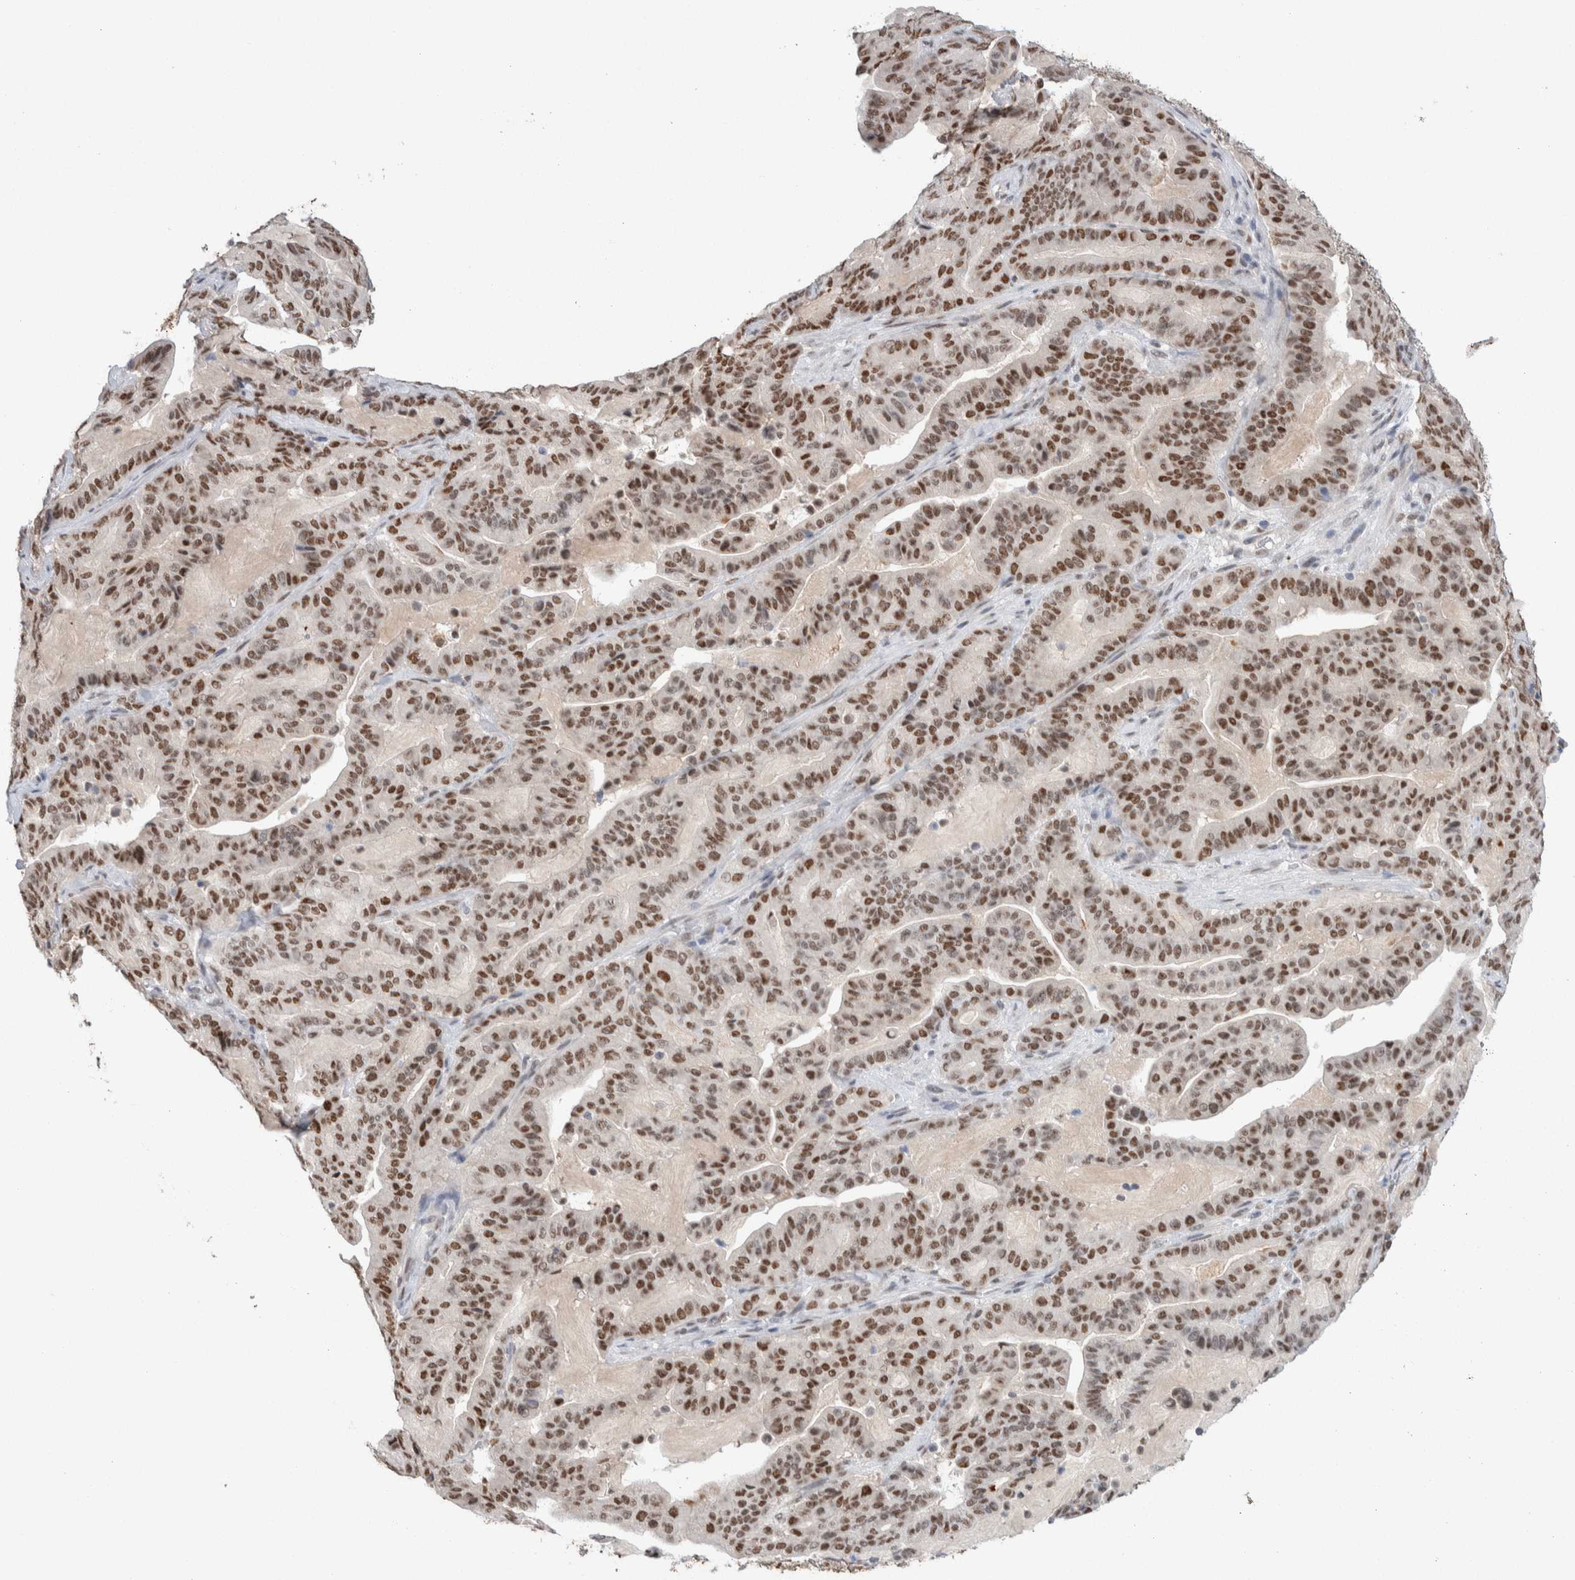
{"staining": {"intensity": "strong", "quantity": ">75%", "location": "nuclear"}, "tissue": "pancreatic cancer", "cell_type": "Tumor cells", "image_type": "cancer", "snomed": [{"axis": "morphology", "description": "Adenocarcinoma, NOS"}, {"axis": "topography", "description": "Pancreas"}], "caption": "A high amount of strong nuclear expression is present in about >75% of tumor cells in pancreatic adenocarcinoma tissue. Nuclei are stained in blue.", "gene": "PRMT1", "patient": {"sex": "male", "age": 63}}